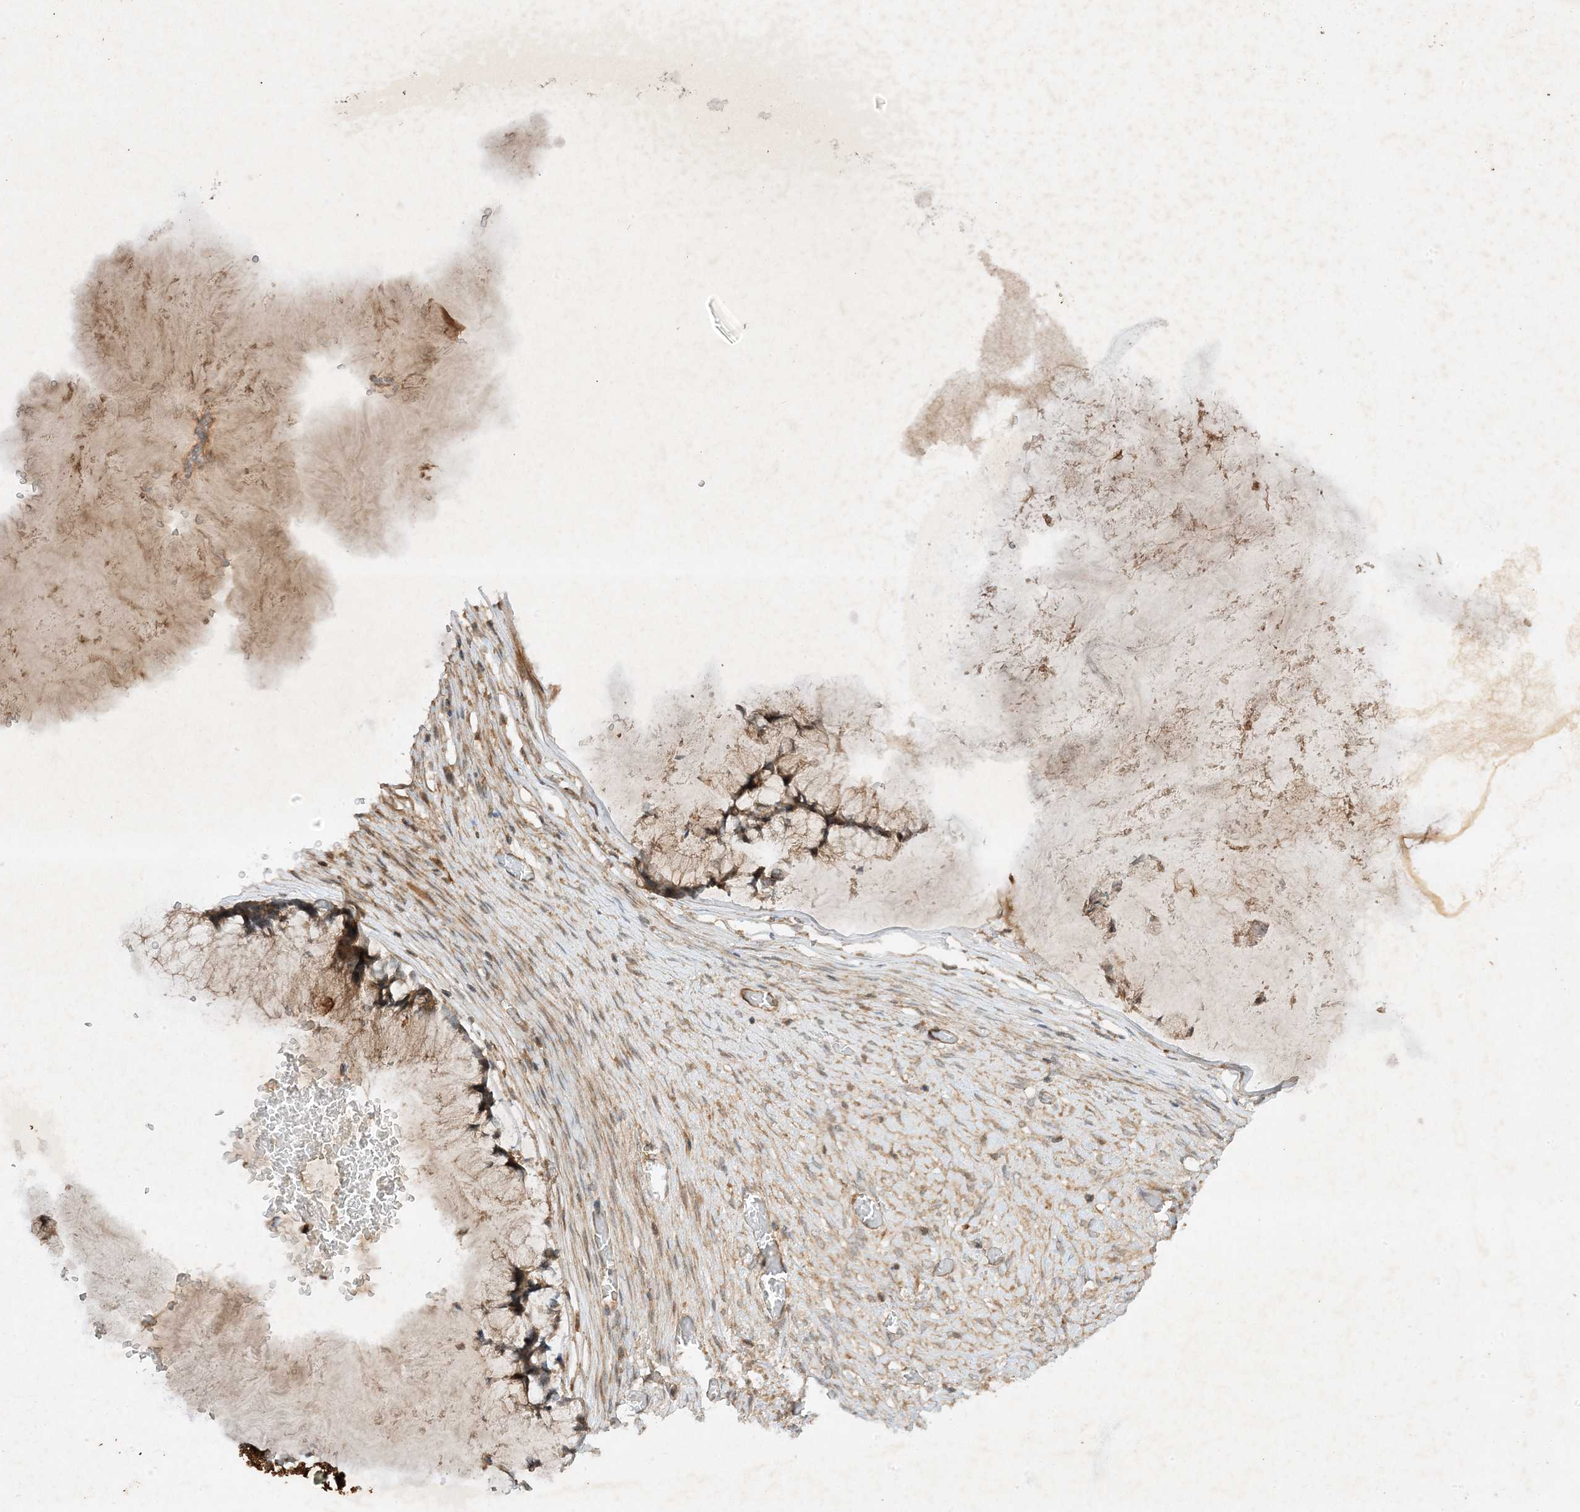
{"staining": {"intensity": "weak", "quantity": "25%-75%", "location": "cytoplasmic/membranous"}, "tissue": "ovarian cancer", "cell_type": "Tumor cells", "image_type": "cancer", "snomed": [{"axis": "morphology", "description": "Cystadenocarcinoma, mucinous, NOS"}, {"axis": "topography", "description": "Ovary"}], "caption": "High-power microscopy captured an immunohistochemistry photomicrograph of ovarian cancer (mucinous cystadenocarcinoma), revealing weak cytoplasmic/membranous positivity in about 25%-75% of tumor cells.", "gene": "XRN1", "patient": {"sex": "female", "age": 42}}